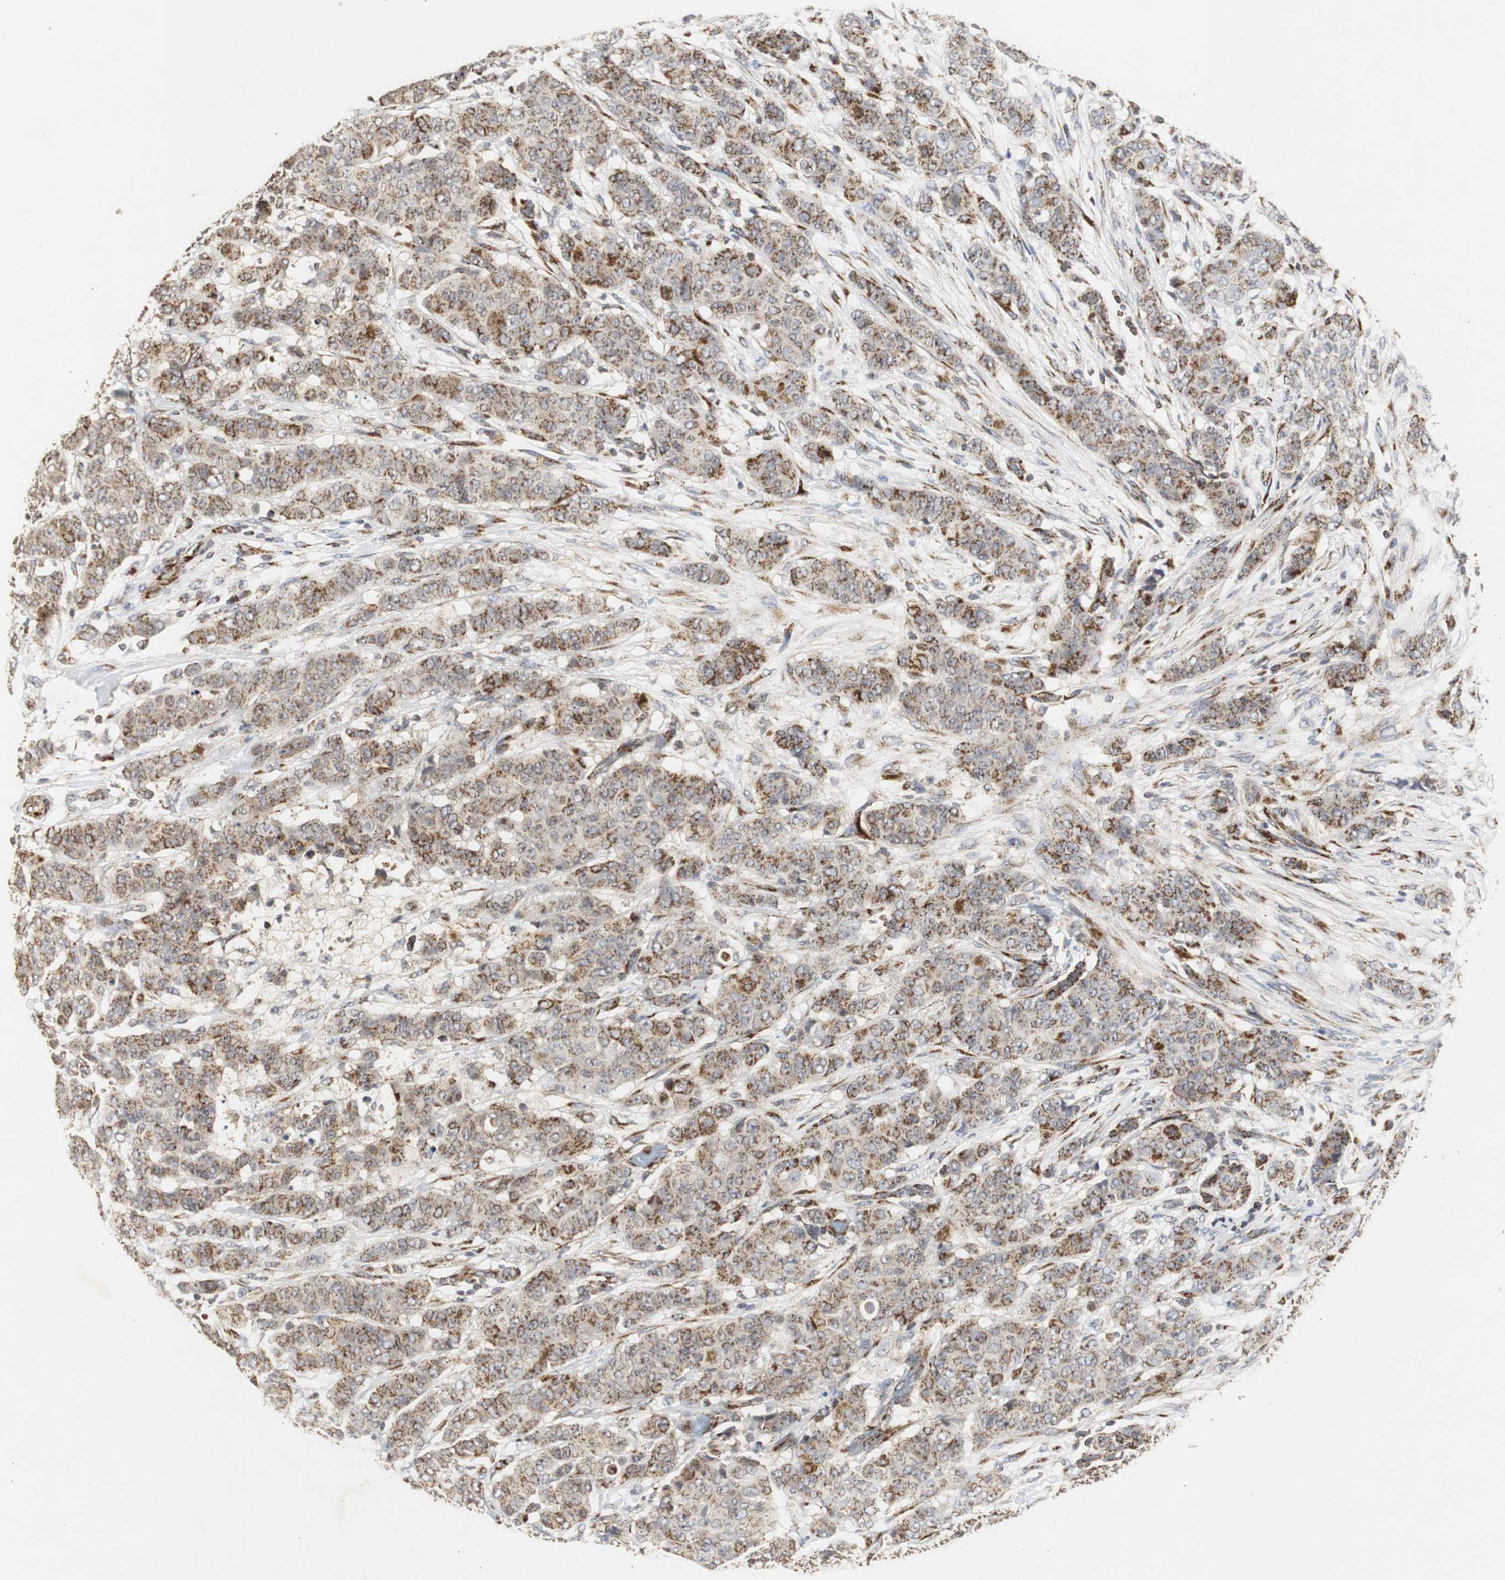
{"staining": {"intensity": "strong", "quantity": ">75%", "location": "cytoplasmic/membranous"}, "tissue": "breast cancer", "cell_type": "Tumor cells", "image_type": "cancer", "snomed": [{"axis": "morphology", "description": "Duct carcinoma"}, {"axis": "topography", "description": "Breast"}], "caption": "Immunohistochemistry (IHC) (DAB) staining of breast invasive ductal carcinoma demonstrates strong cytoplasmic/membranous protein staining in about >75% of tumor cells.", "gene": "HSD17B10", "patient": {"sex": "female", "age": 40}}